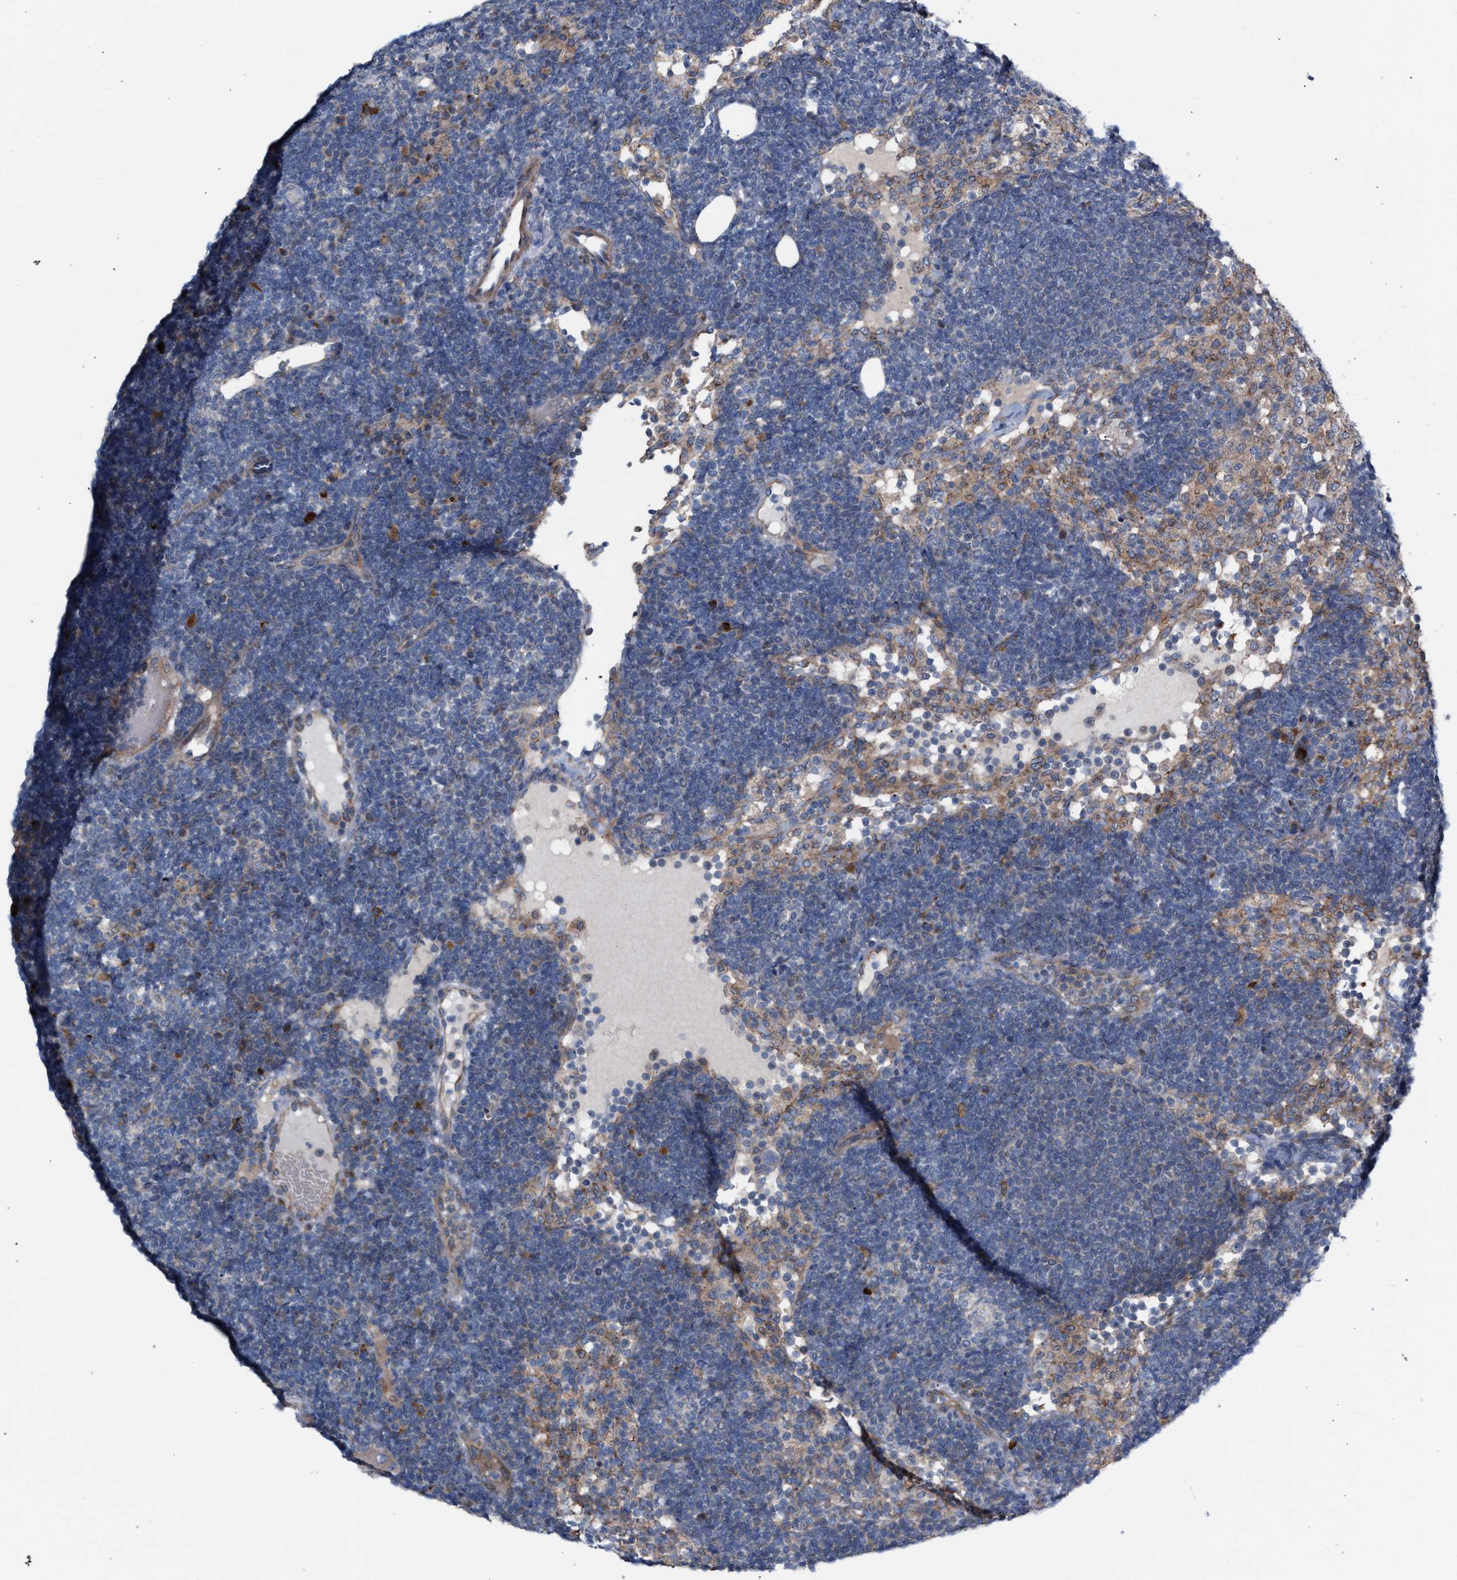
{"staining": {"intensity": "moderate", "quantity": "<25%", "location": "cytoplasmic/membranous"}, "tissue": "lymph node", "cell_type": "Non-germinal center cells", "image_type": "normal", "snomed": [{"axis": "morphology", "description": "Normal tissue, NOS"}, {"axis": "morphology", "description": "Carcinoid, malignant, NOS"}, {"axis": "topography", "description": "Lymph node"}], "caption": "Protein expression analysis of benign lymph node shows moderate cytoplasmic/membranous expression in about <25% of non-germinal center cells.", "gene": "RNF135", "patient": {"sex": "male", "age": 47}}